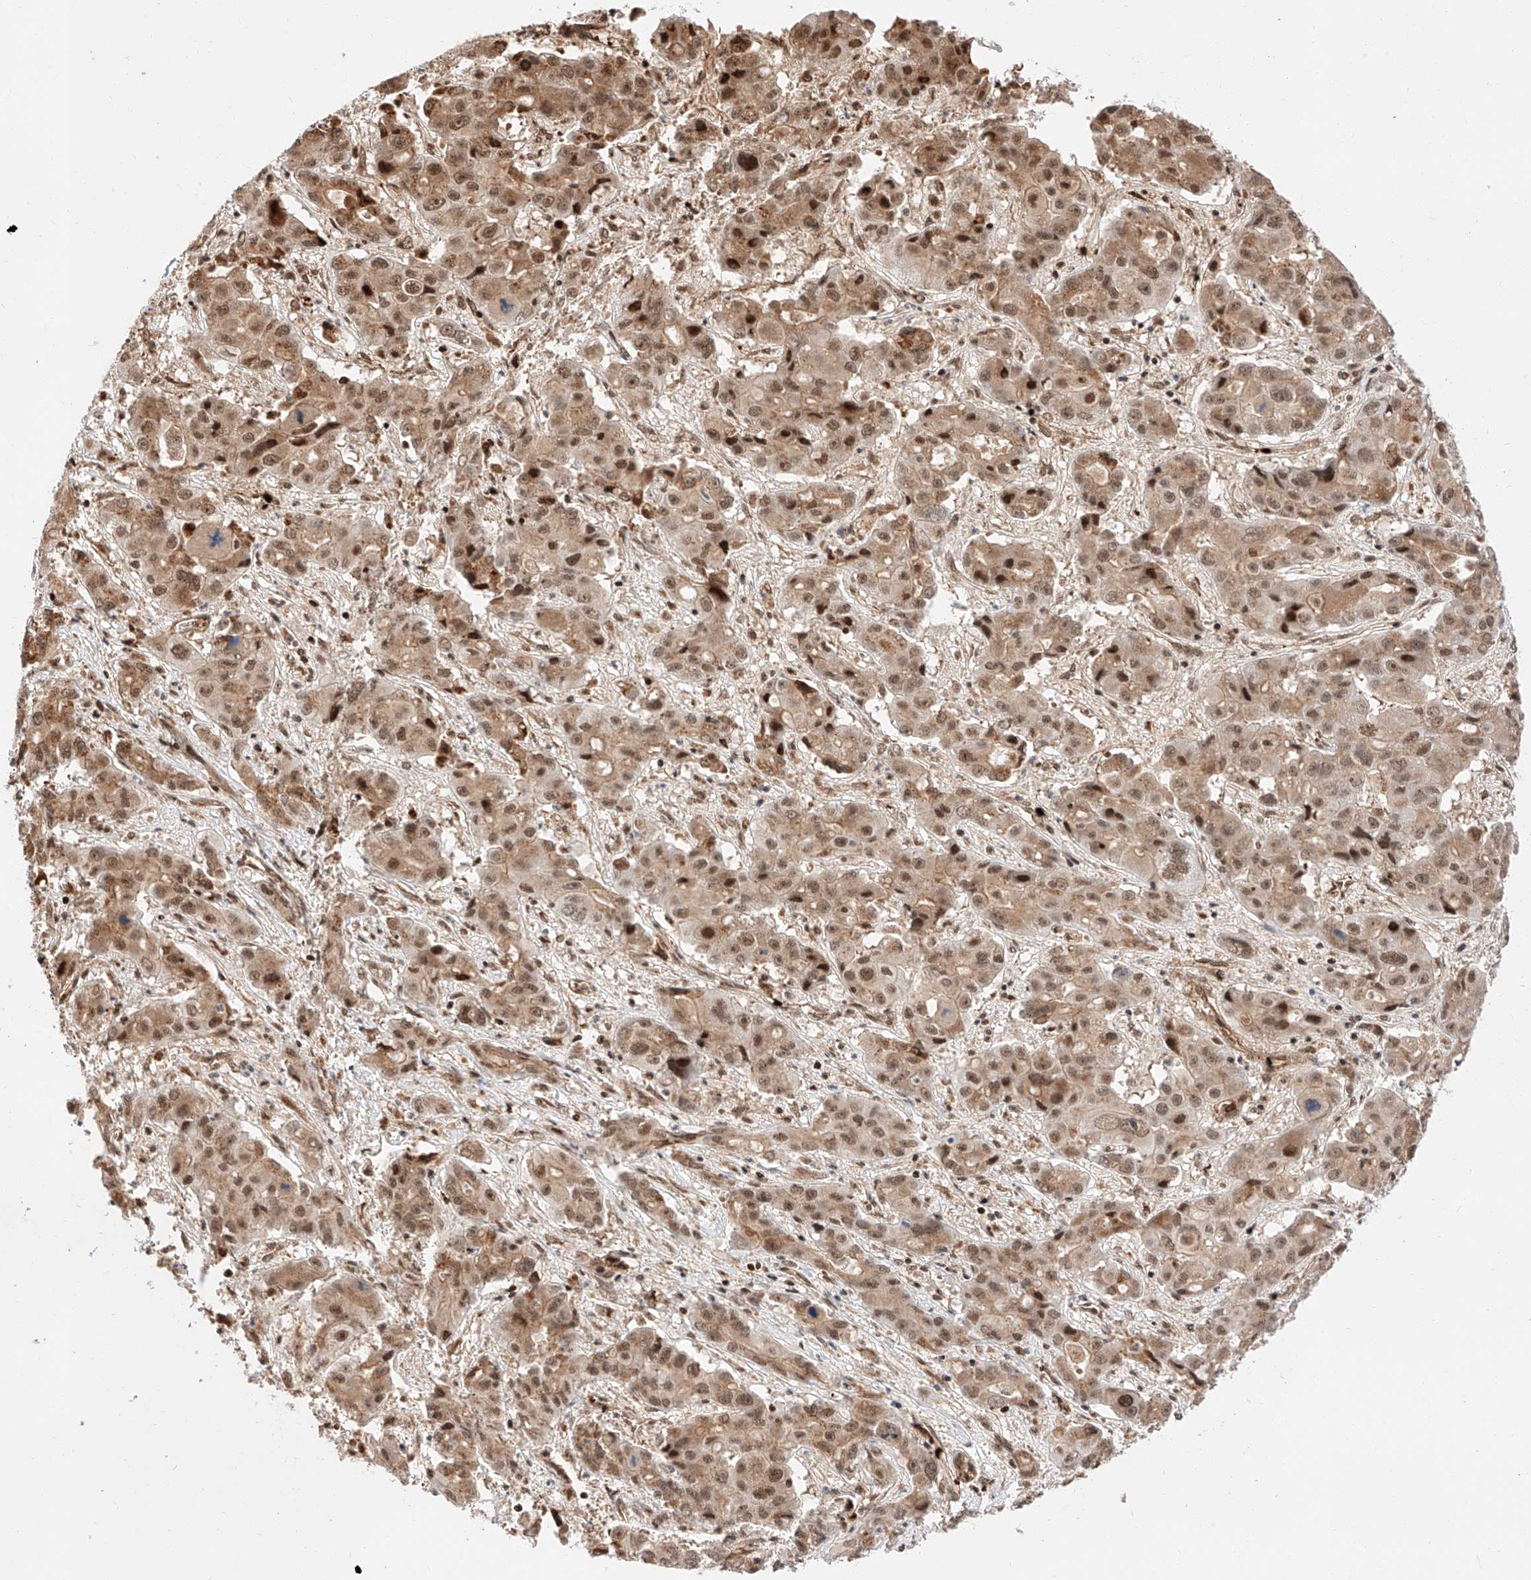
{"staining": {"intensity": "moderate", "quantity": ">75%", "location": "cytoplasmic/membranous,nuclear"}, "tissue": "liver cancer", "cell_type": "Tumor cells", "image_type": "cancer", "snomed": [{"axis": "morphology", "description": "Cholangiocarcinoma"}, {"axis": "topography", "description": "Liver"}], "caption": "IHC of human liver cancer reveals medium levels of moderate cytoplasmic/membranous and nuclear positivity in about >75% of tumor cells.", "gene": "THTPA", "patient": {"sex": "male", "age": 67}}